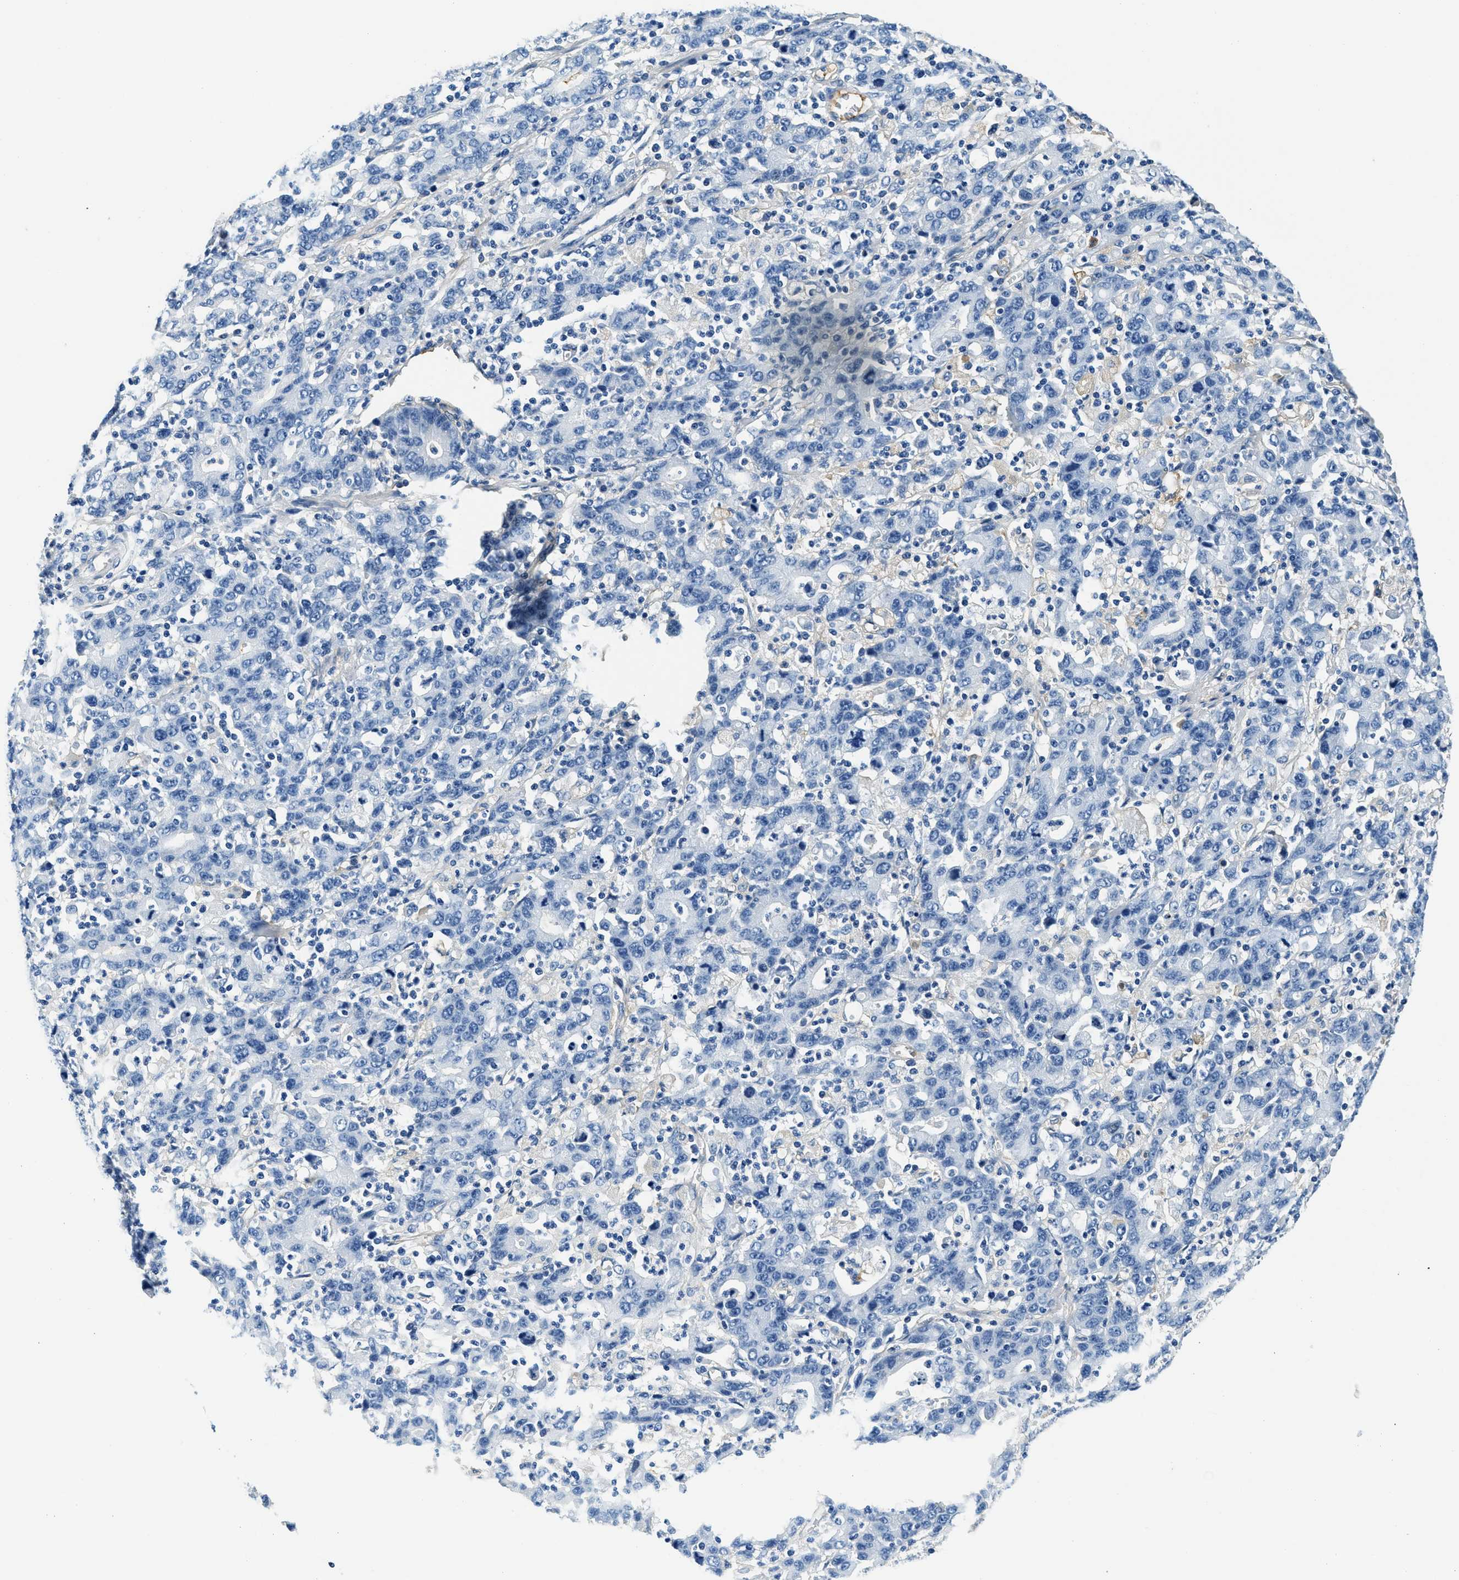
{"staining": {"intensity": "negative", "quantity": "none", "location": "none"}, "tissue": "stomach cancer", "cell_type": "Tumor cells", "image_type": "cancer", "snomed": [{"axis": "morphology", "description": "Adenocarcinoma, NOS"}, {"axis": "topography", "description": "Stomach, upper"}], "caption": "Tumor cells are negative for brown protein staining in stomach cancer.", "gene": "TMEM186", "patient": {"sex": "male", "age": 69}}